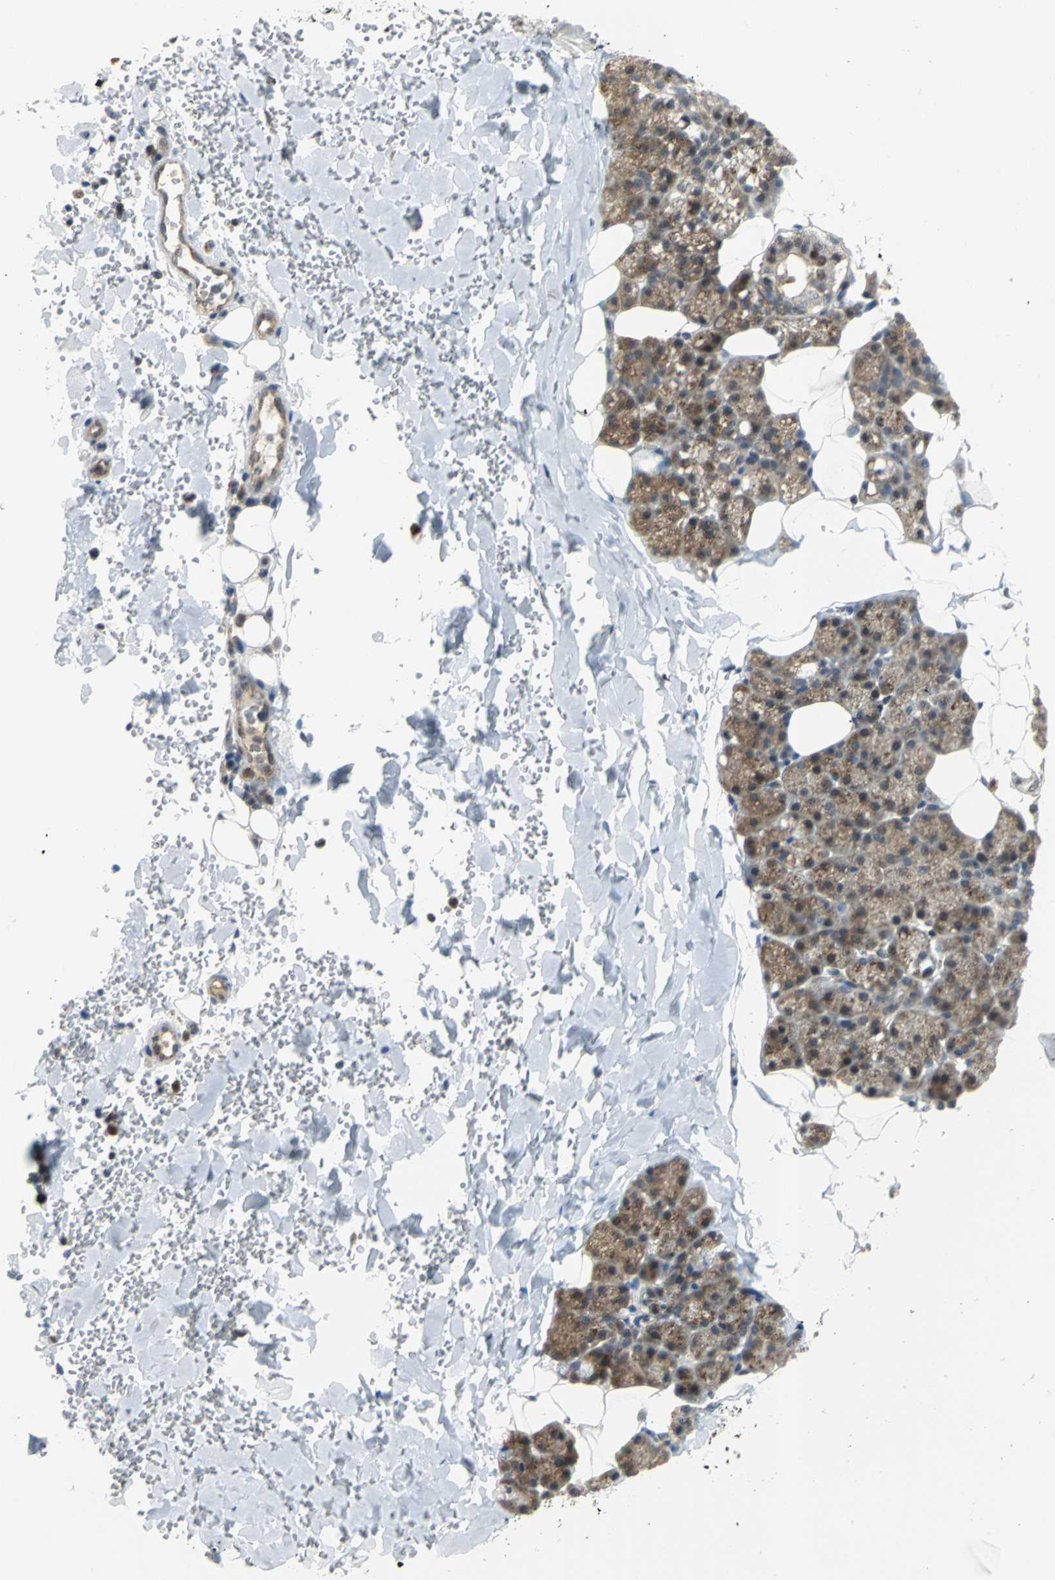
{"staining": {"intensity": "moderate", "quantity": "25%-75%", "location": "cytoplasmic/membranous"}, "tissue": "salivary gland", "cell_type": "Glandular cells", "image_type": "normal", "snomed": [{"axis": "morphology", "description": "Normal tissue, NOS"}, {"axis": "topography", "description": "Lymph node"}, {"axis": "topography", "description": "Salivary gland"}], "caption": "Immunohistochemistry (IHC) of unremarkable human salivary gland demonstrates medium levels of moderate cytoplasmic/membranous staining in approximately 25%-75% of glandular cells. (DAB = brown stain, brightfield microscopy at high magnification).", "gene": "PSMA4", "patient": {"sex": "male", "age": 8}}